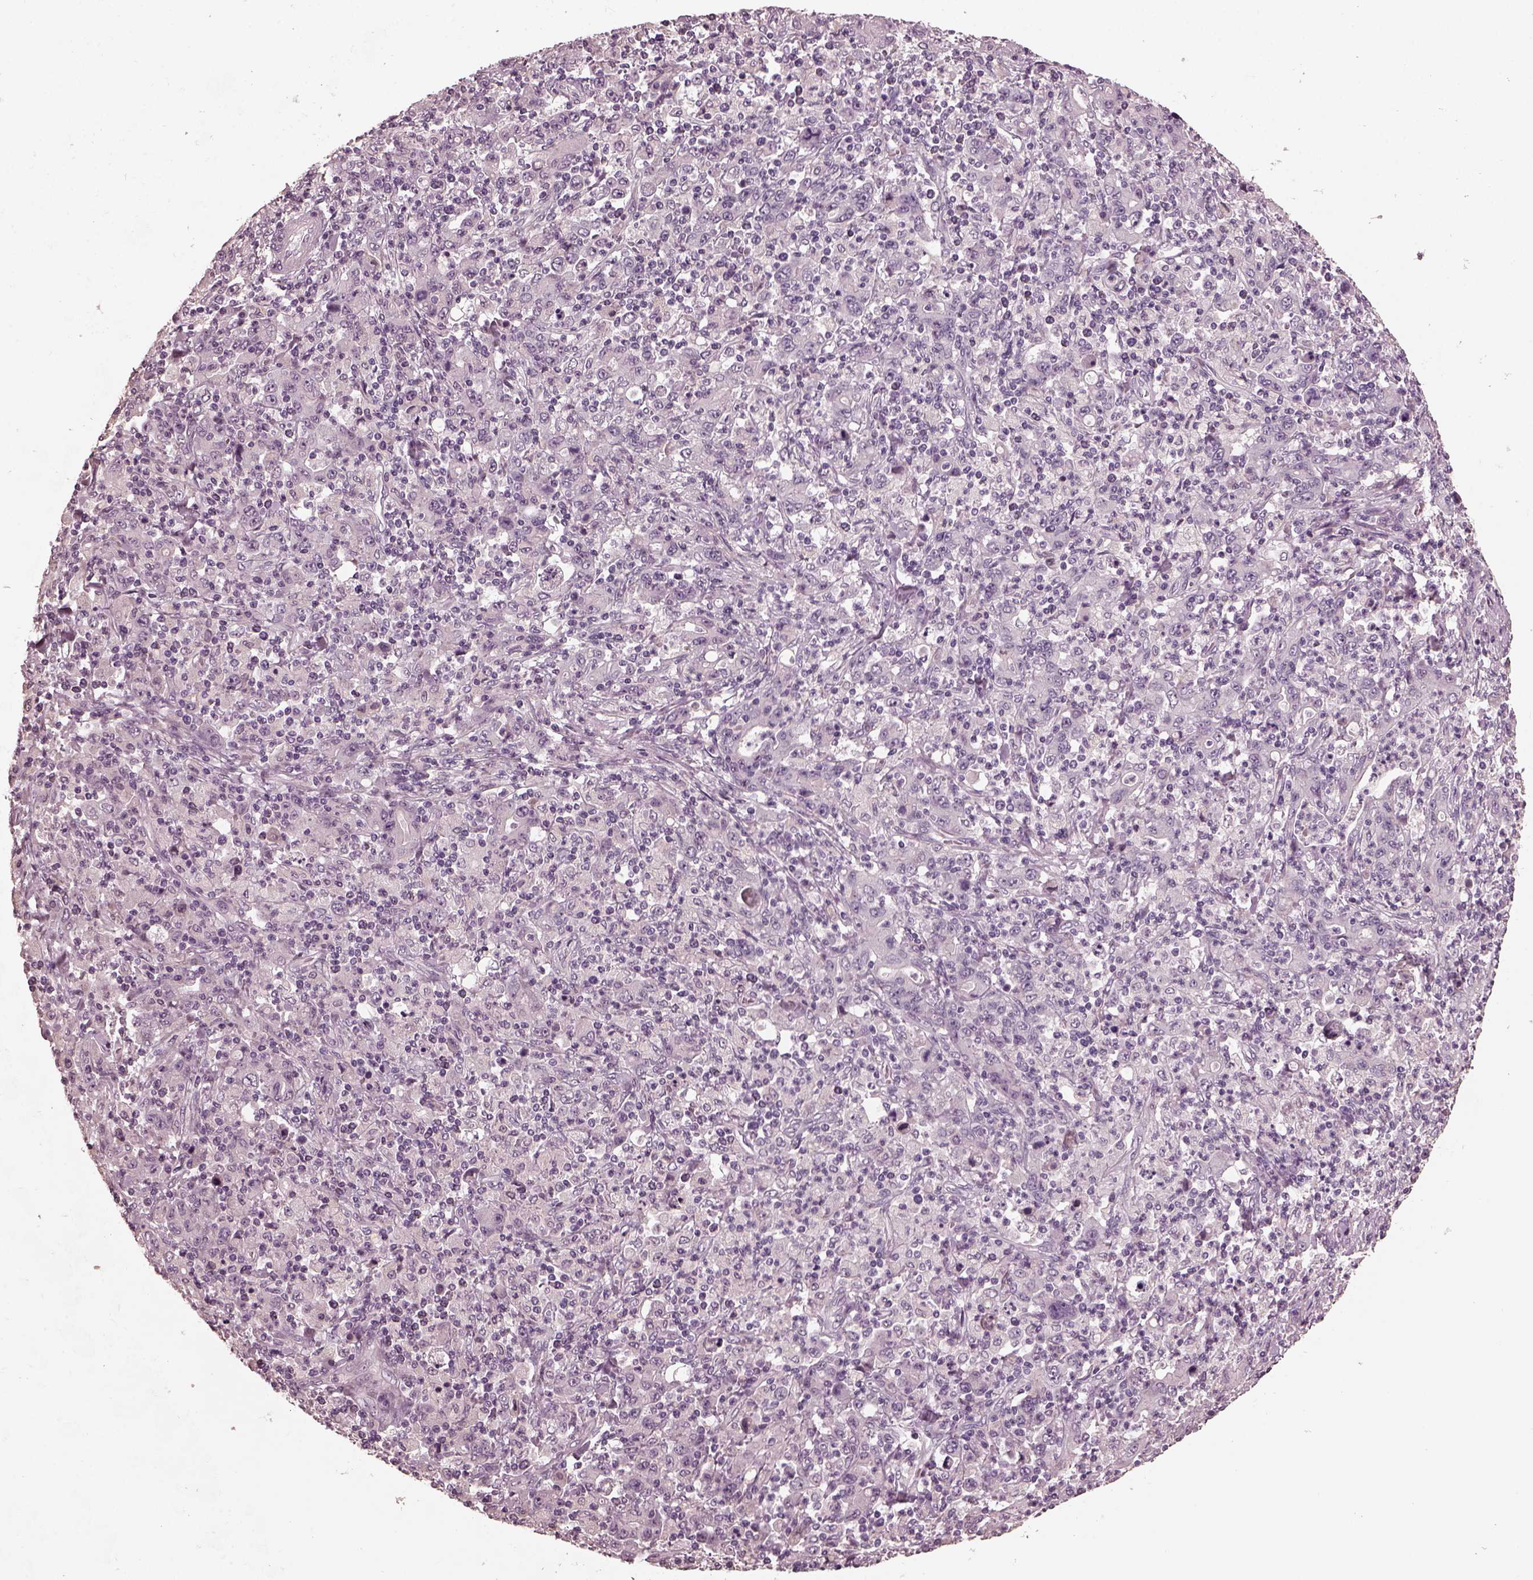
{"staining": {"intensity": "negative", "quantity": "none", "location": "none"}, "tissue": "stomach cancer", "cell_type": "Tumor cells", "image_type": "cancer", "snomed": [{"axis": "morphology", "description": "Adenocarcinoma, NOS"}, {"axis": "topography", "description": "Stomach, upper"}], "caption": "Immunohistochemistry image of human stomach cancer (adenocarcinoma) stained for a protein (brown), which displays no staining in tumor cells.", "gene": "RCVRN", "patient": {"sex": "male", "age": 69}}